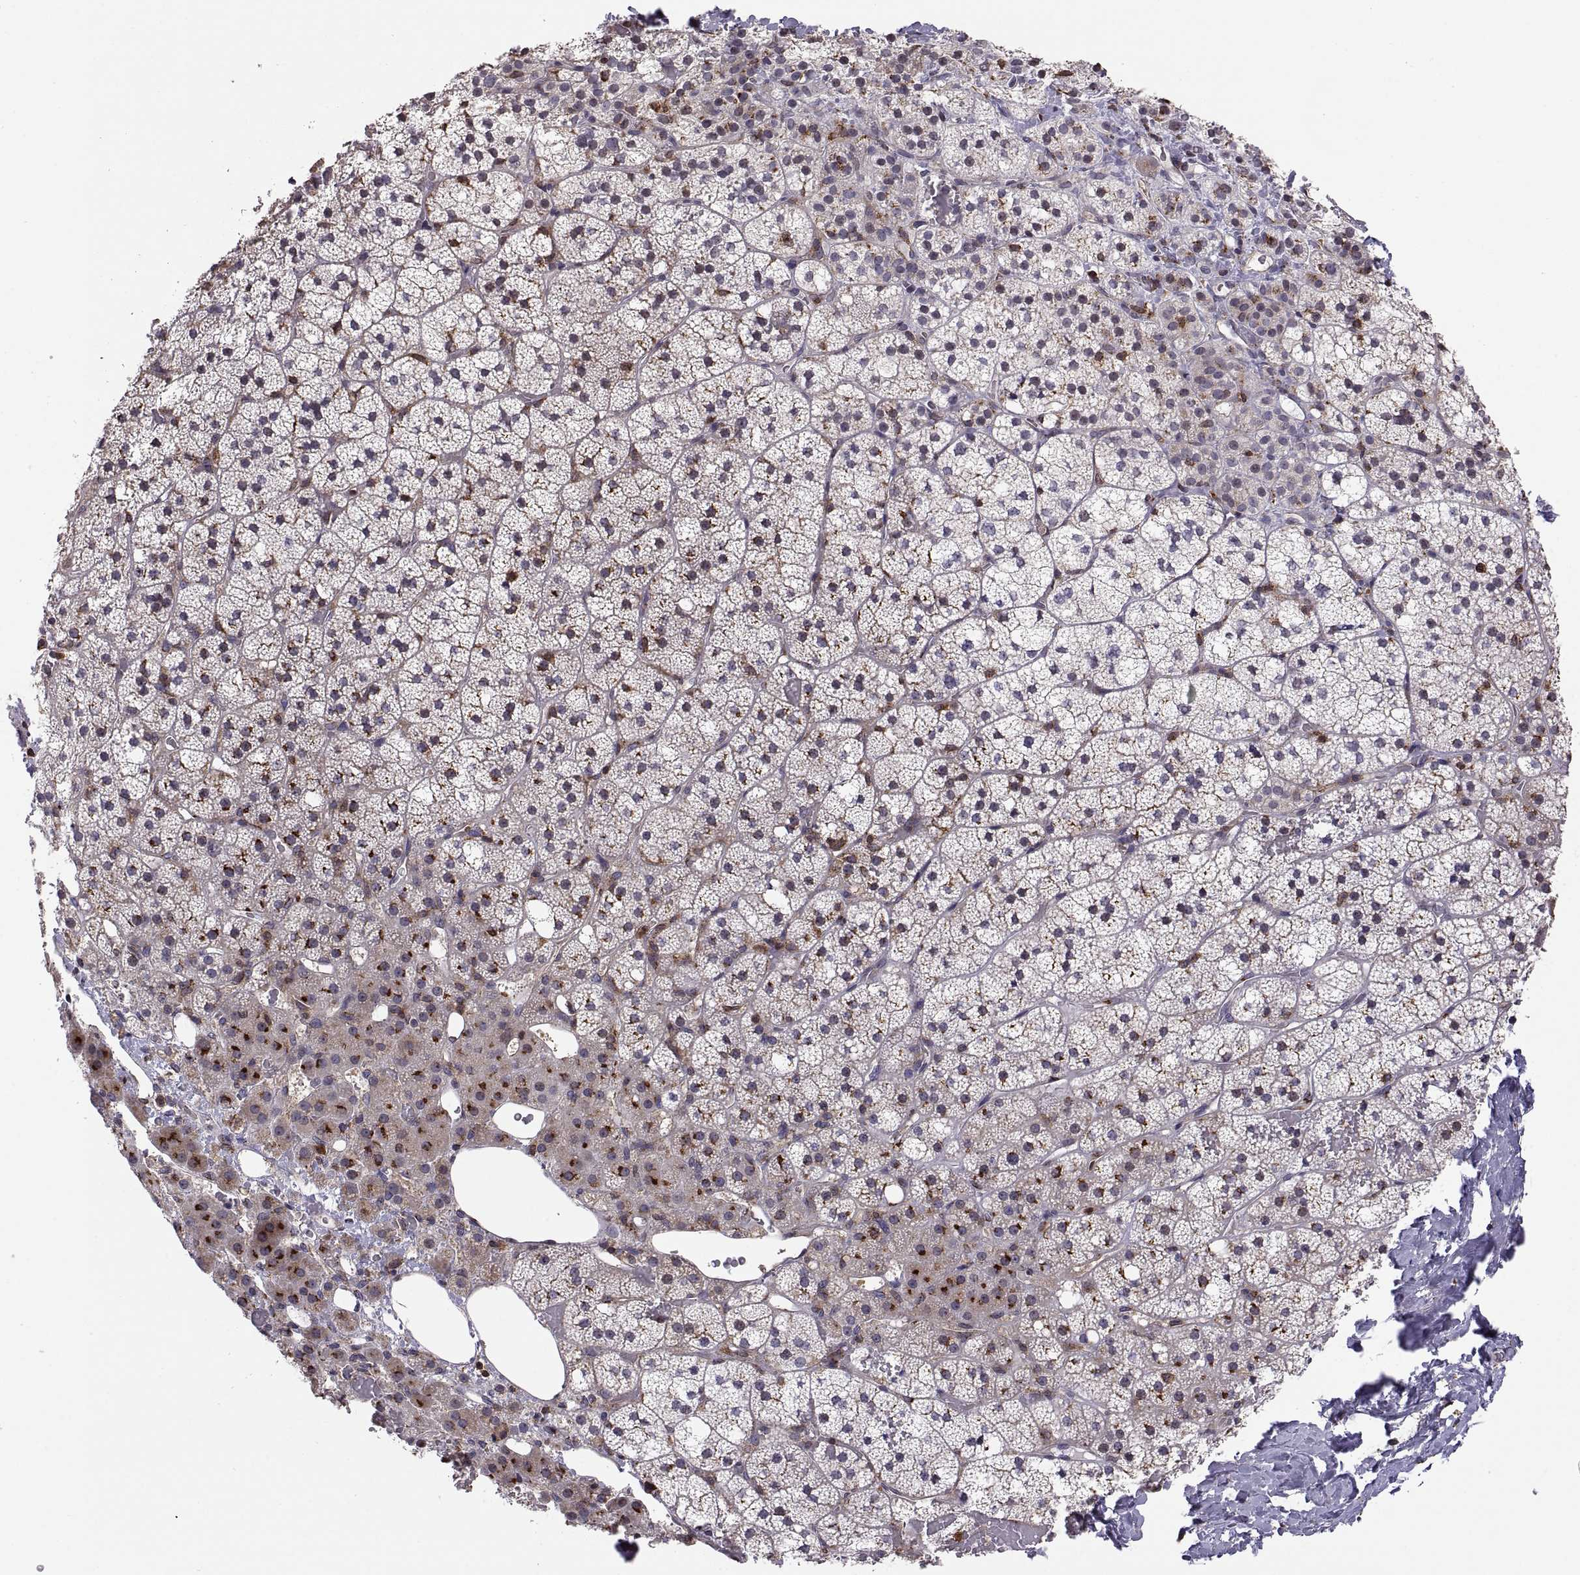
{"staining": {"intensity": "strong", "quantity": "25%-75%", "location": "cytoplasmic/membranous"}, "tissue": "adrenal gland", "cell_type": "Glandular cells", "image_type": "normal", "snomed": [{"axis": "morphology", "description": "Normal tissue, NOS"}, {"axis": "topography", "description": "Adrenal gland"}], "caption": "Adrenal gland stained for a protein displays strong cytoplasmic/membranous positivity in glandular cells. (brown staining indicates protein expression, while blue staining denotes nuclei).", "gene": "ACAP1", "patient": {"sex": "male", "age": 53}}